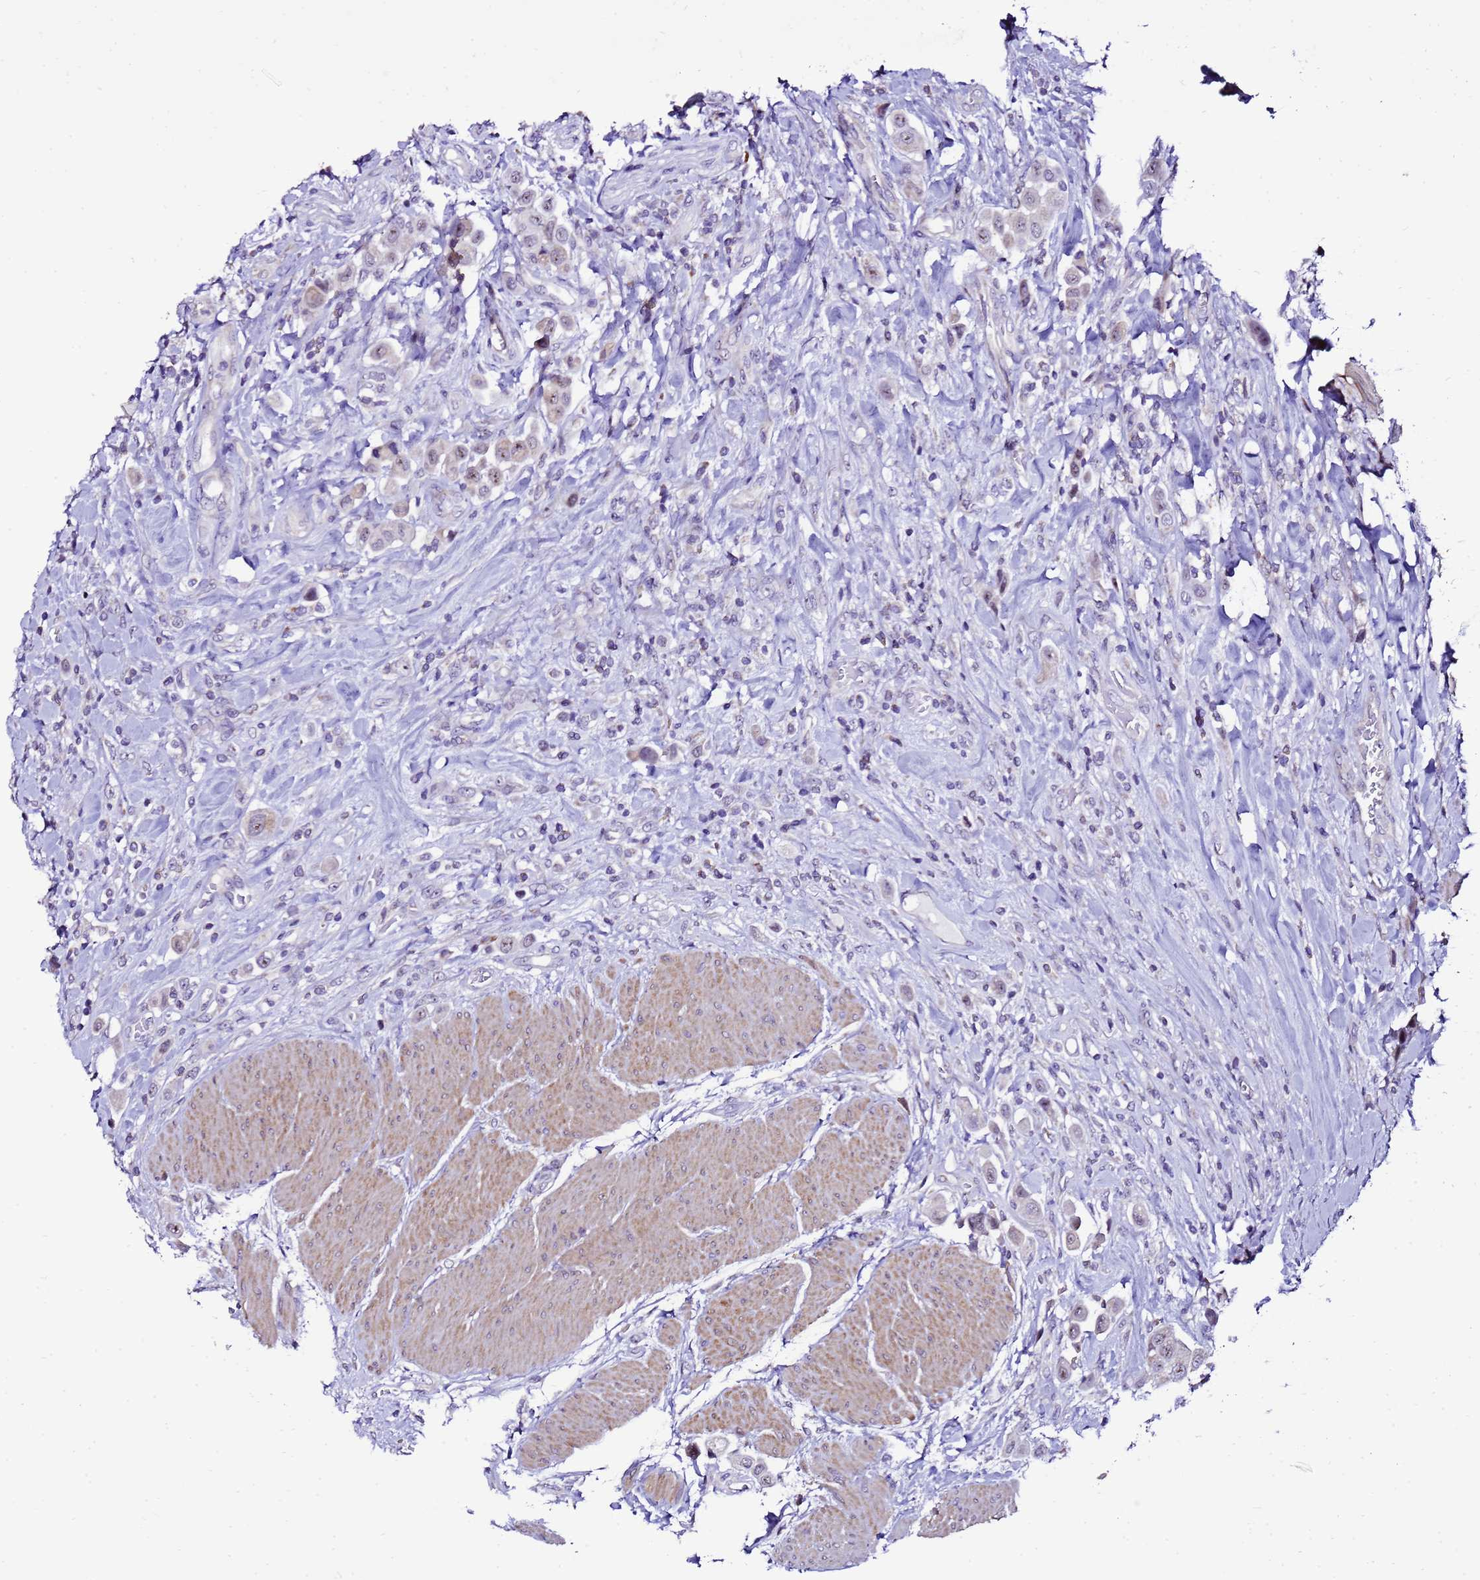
{"staining": {"intensity": "weak", "quantity": "25%-75%", "location": "cytoplasmic/membranous,nuclear"}, "tissue": "urothelial cancer", "cell_type": "Tumor cells", "image_type": "cancer", "snomed": [{"axis": "morphology", "description": "Urothelial carcinoma, High grade"}, {"axis": "topography", "description": "Urinary bladder"}], "caption": "Protein expression analysis of human high-grade urothelial carcinoma reveals weak cytoplasmic/membranous and nuclear staining in approximately 25%-75% of tumor cells.", "gene": "DPH6", "patient": {"sex": "male", "age": 50}}